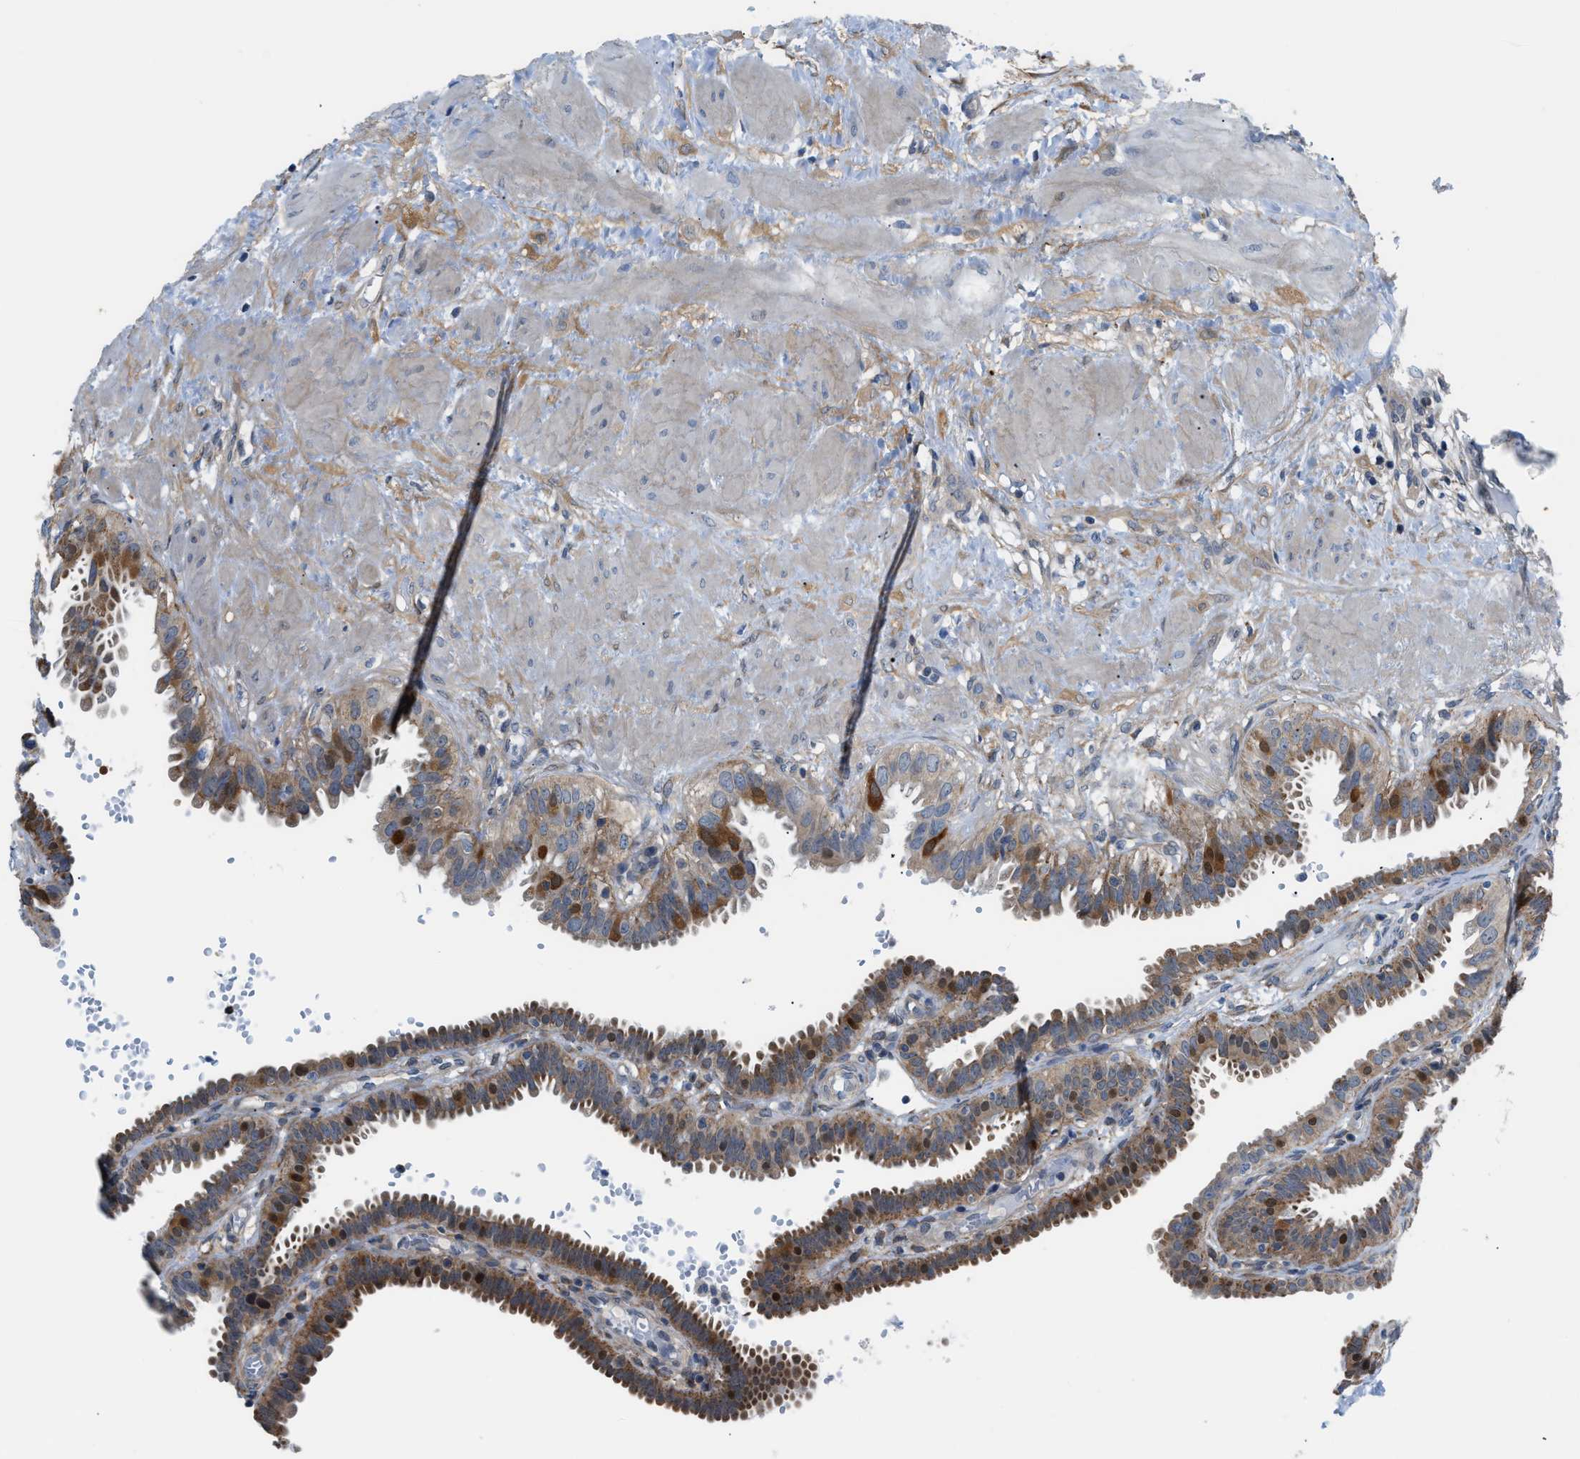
{"staining": {"intensity": "moderate", "quantity": ">75%", "location": "cytoplasmic/membranous,nuclear"}, "tissue": "fallopian tube", "cell_type": "Glandular cells", "image_type": "normal", "snomed": [{"axis": "morphology", "description": "Normal tissue, NOS"}, {"axis": "topography", "description": "Fallopian tube"}, {"axis": "topography", "description": "Placenta"}], "caption": "Immunohistochemistry (IHC) (DAB (3,3'-diaminobenzidine)) staining of unremarkable human fallopian tube shows moderate cytoplasmic/membranous,nuclear protein positivity in about >75% of glandular cells. (DAB (3,3'-diaminobenzidine) IHC with brightfield microscopy, high magnification).", "gene": "TMEM45B", "patient": {"sex": "female", "age": 34}}